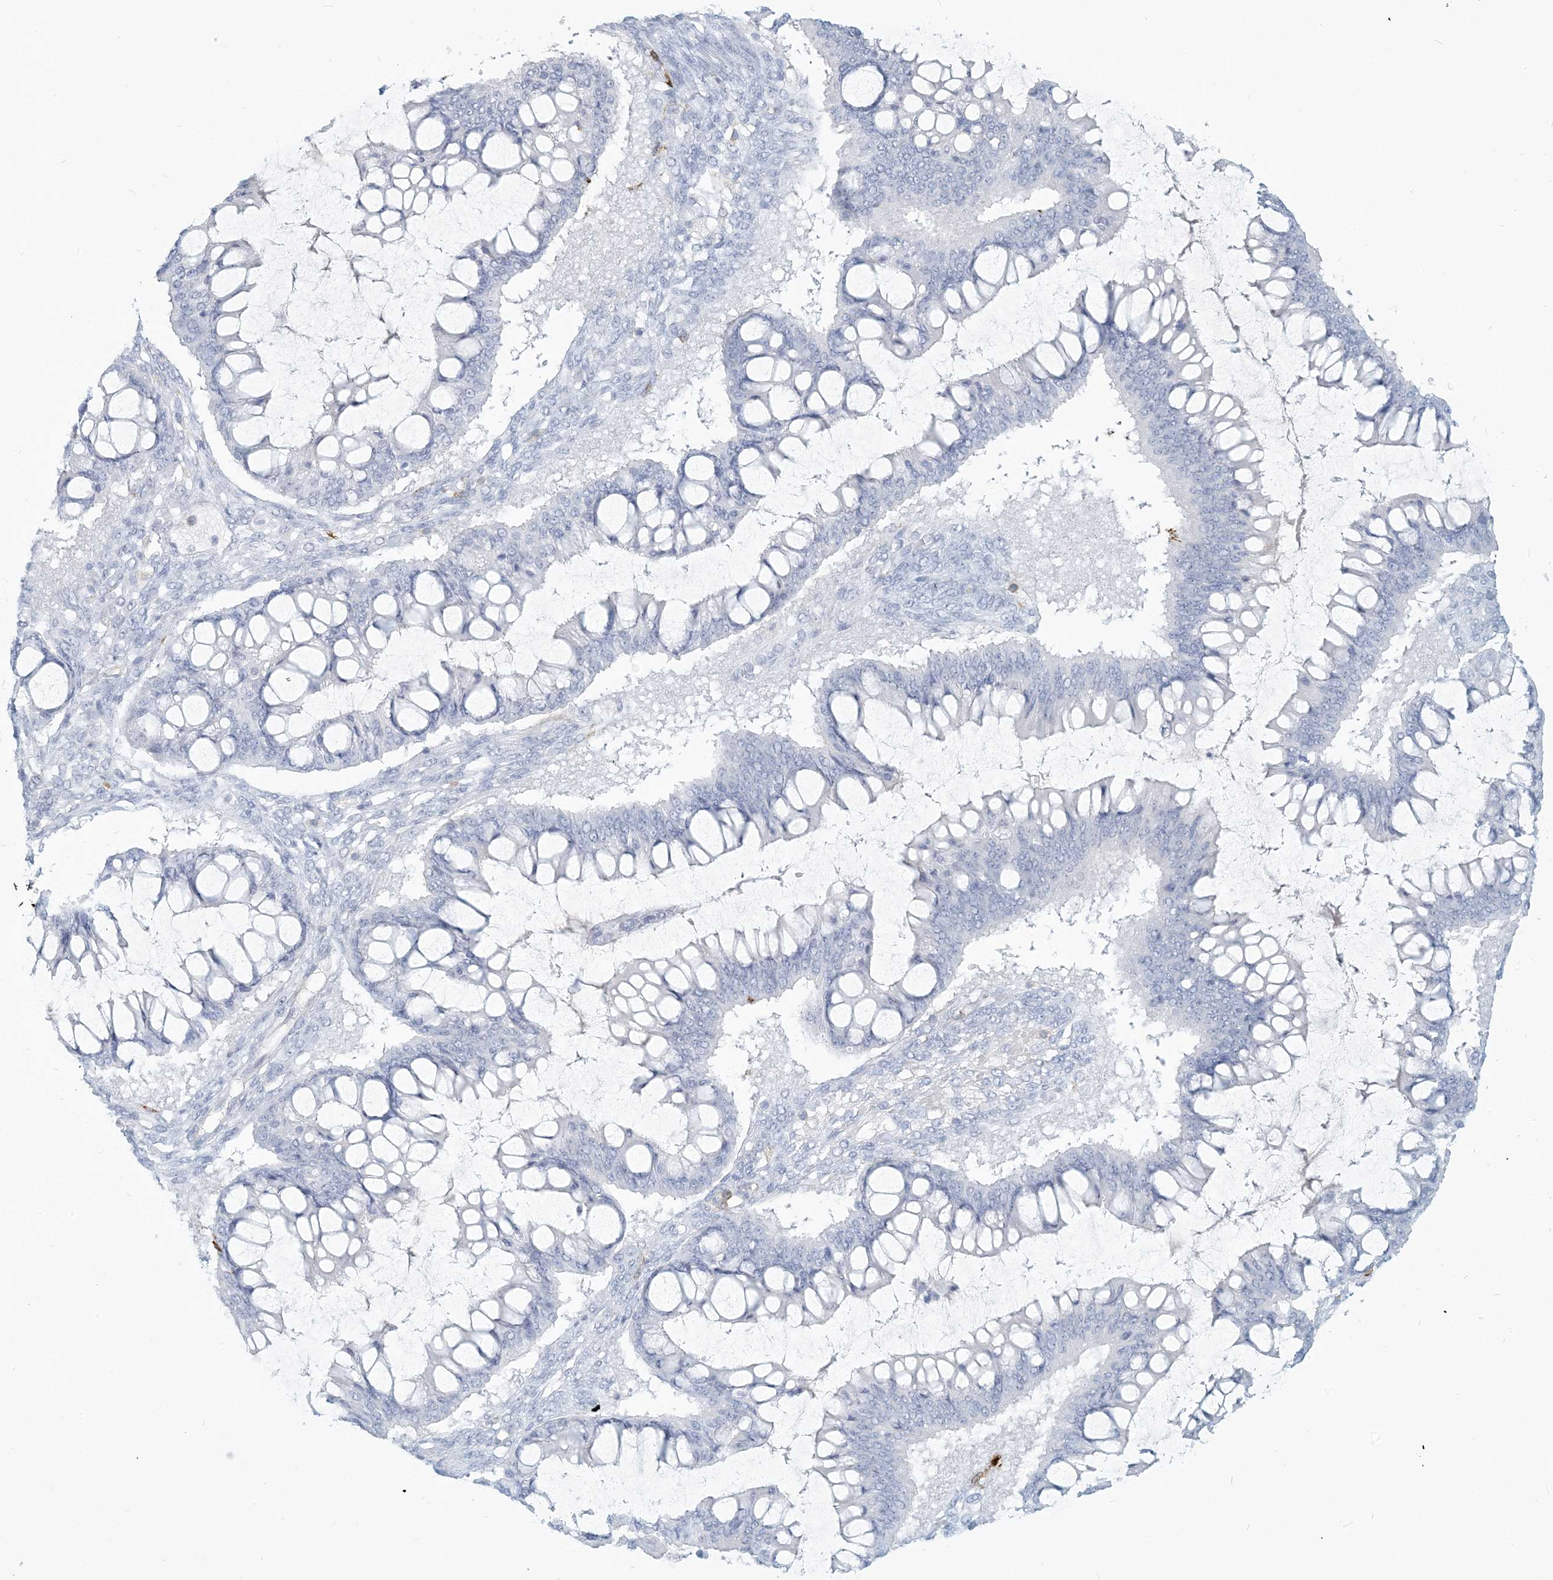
{"staining": {"intensity": "negative", "quantity": "none", "location": "none"}, "tissue": "ovarian cancer", "cell_type": "Tumor cells", "image_type": "cancer", "snomed": [{"axis": "morphology", "description": "Cystadenocarcinoma, mucinous, NOS"}, {"axis": "topography", "description": "Ovary"}], "caption": "Immunohistochemistry of ovarian mucinous cystadenocarcinoma displays no positivity in tumor cells.", "gene": "HLA-DRB1", "patient": {"sex": "female", "age": 73}}